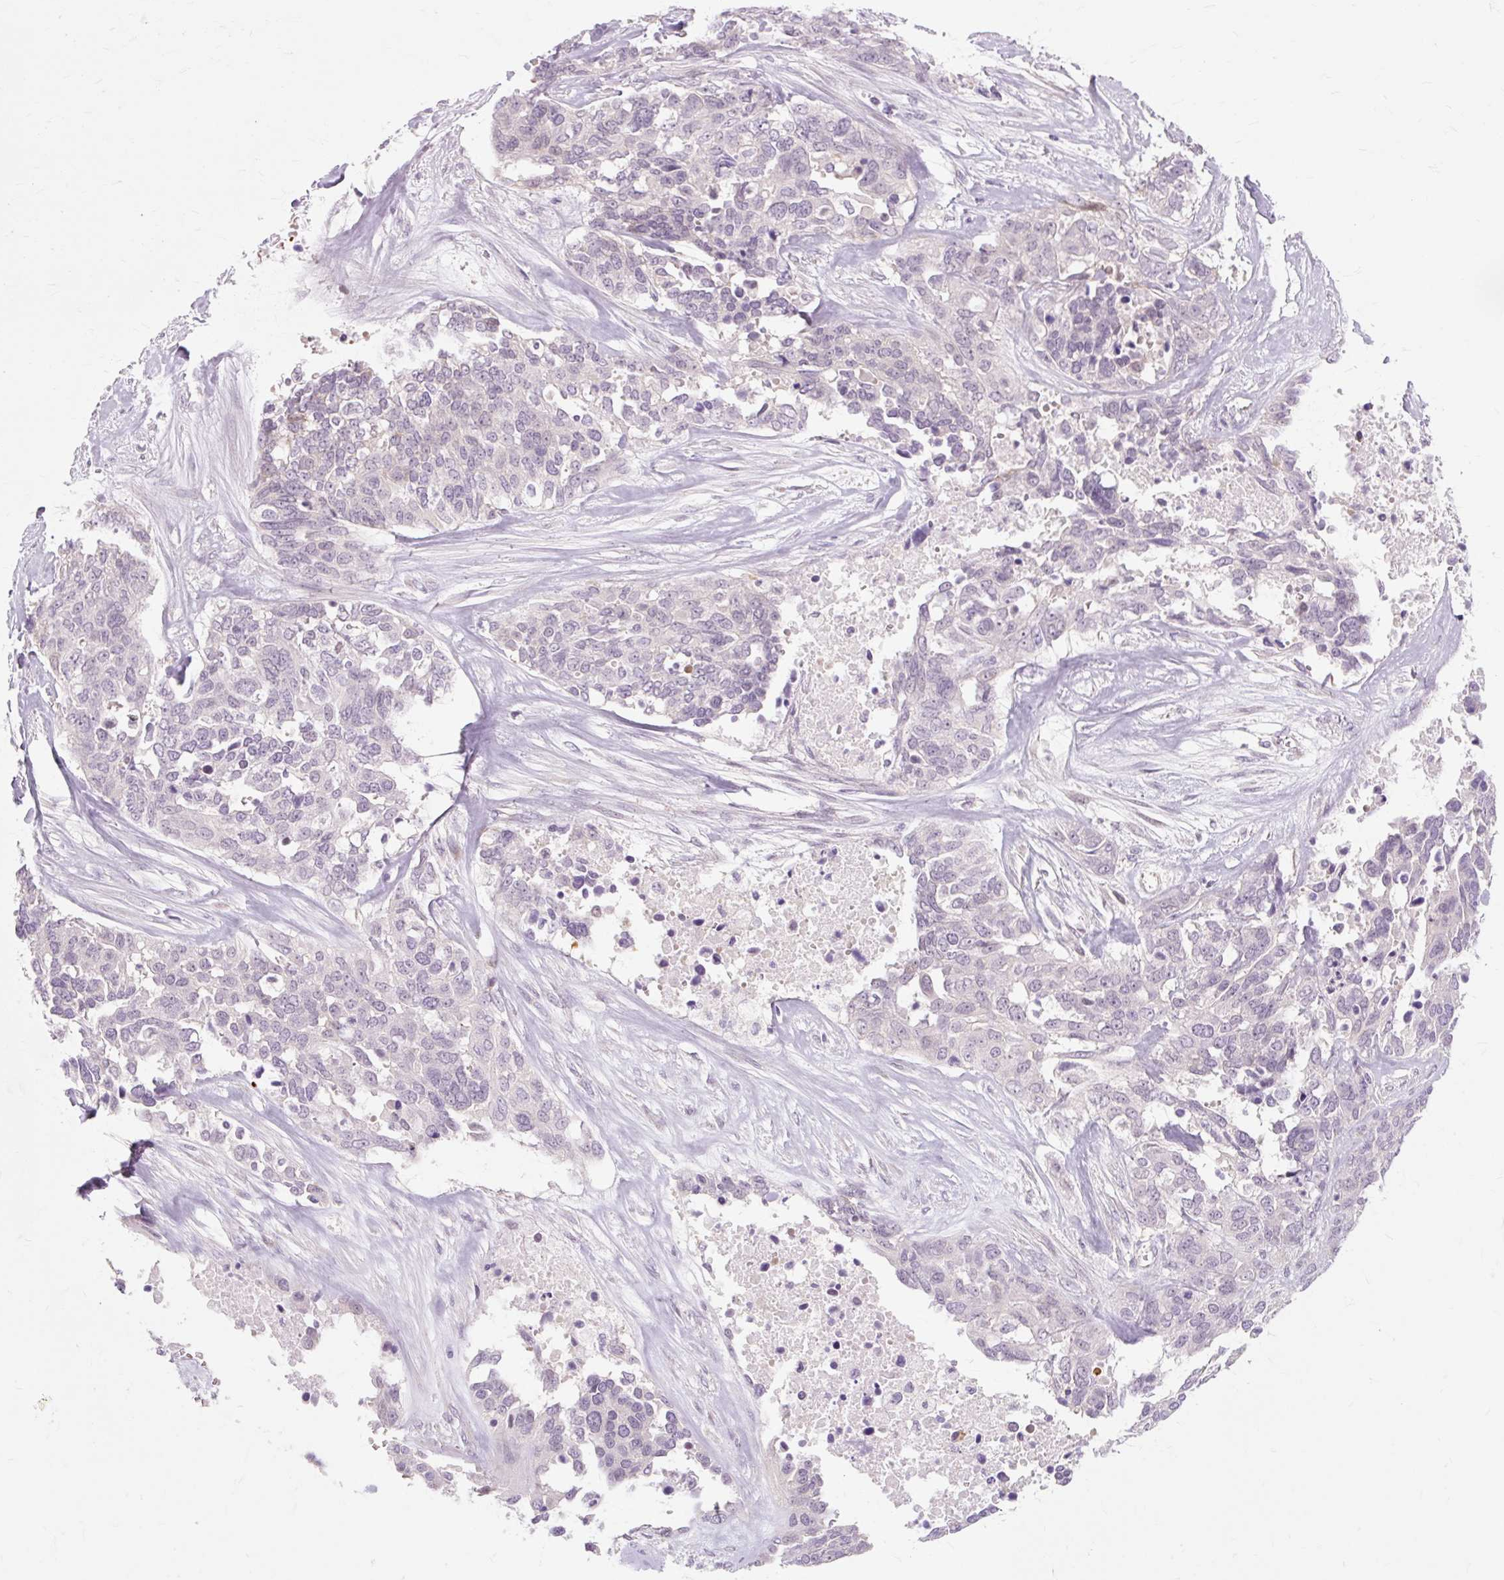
{"staining": {"intensity": "negative", "quantity": "none", "location": "none"}, "tissue": "ovarian cancer", "cell_type": "Tumor cells", "image_type": "cancer", "snomed": [{"axis": "morphology", "description": "Cystadenocarcinoma, serous, NOS"}, {"axis": "topography", "description": "Ovary"}], "caption": "Tumor cells show no significant protein staining in serous cystadenocarcinoma (ovarian).", "gene": "ZNF35", "patient": {"sex": "female", "age": 44}}